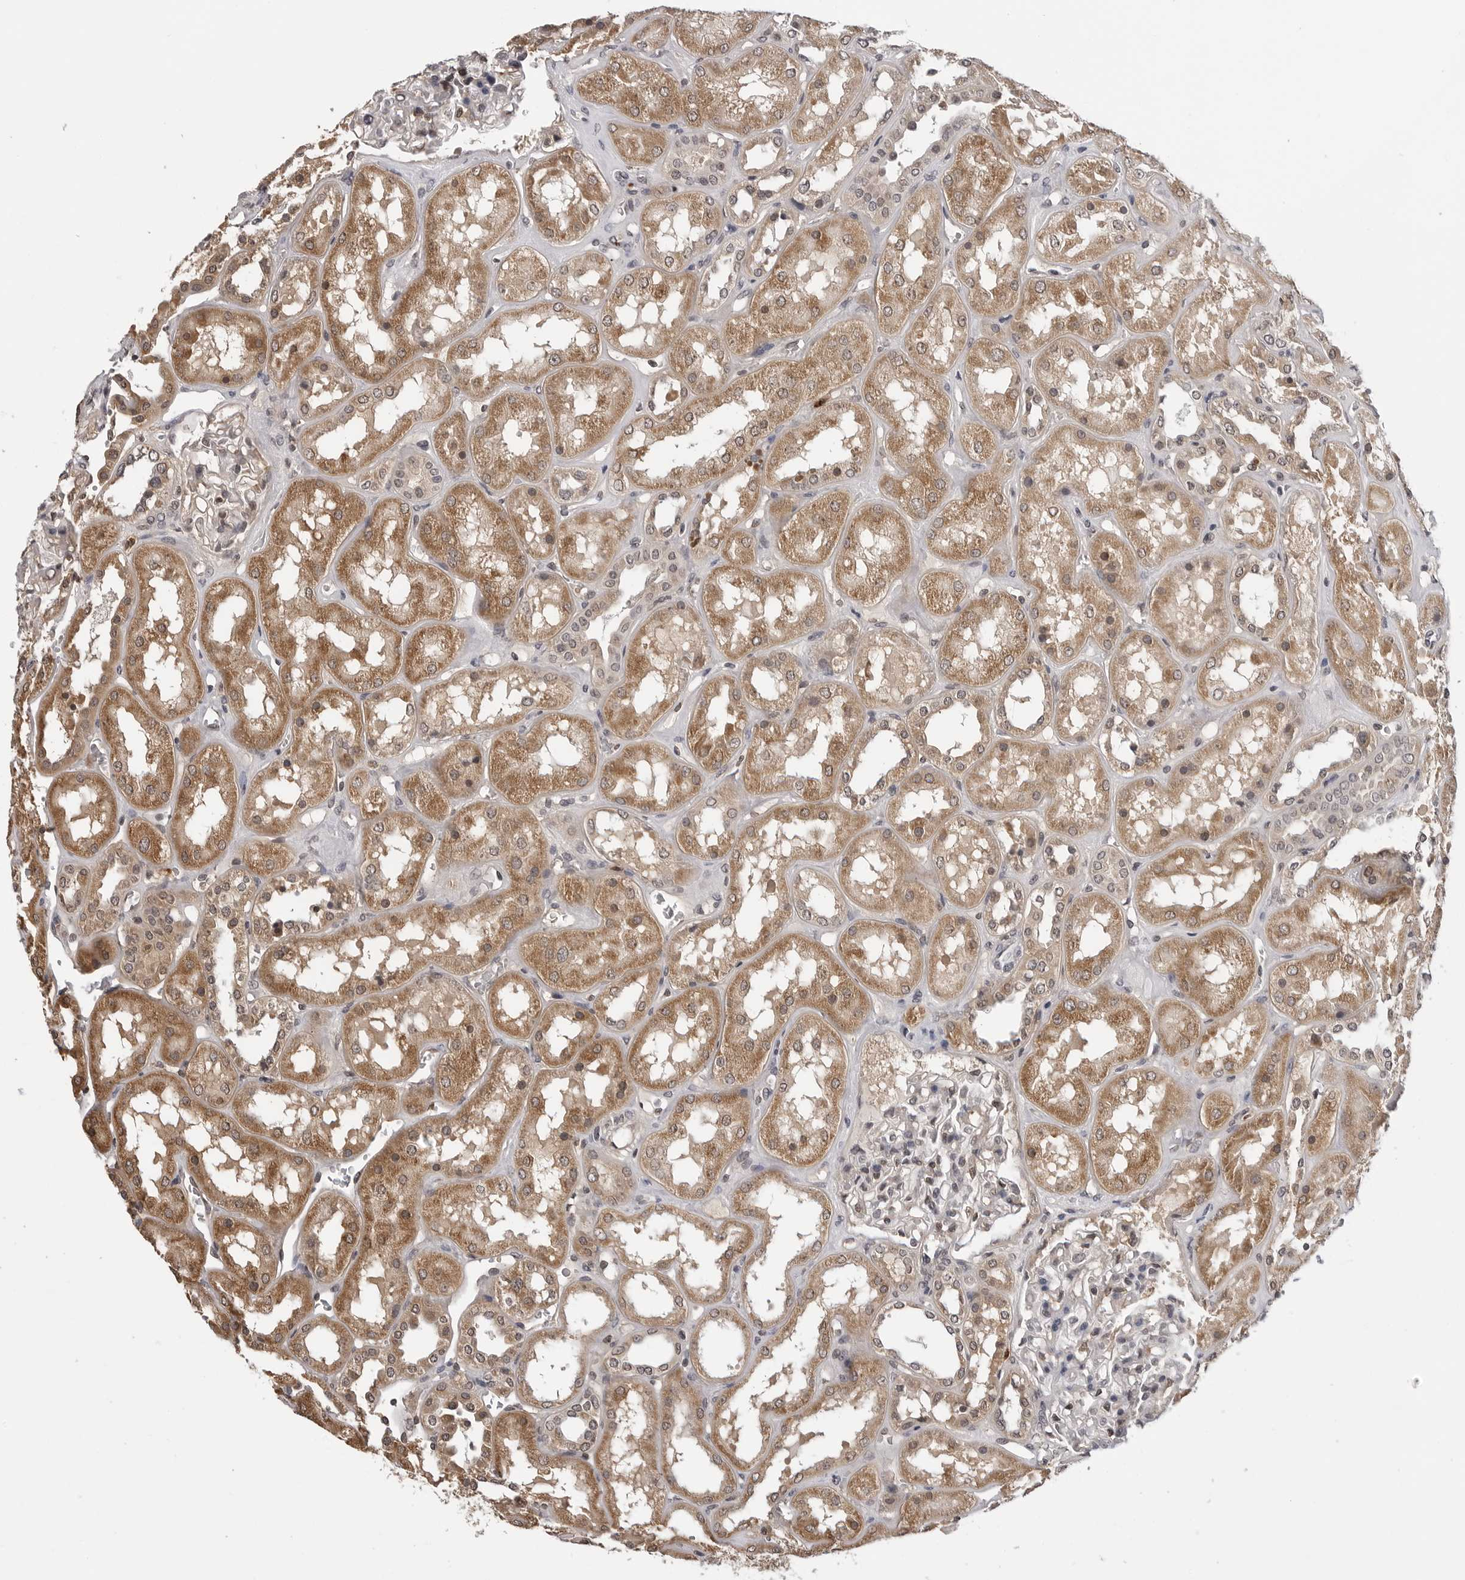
{"staining": {"intensity": "weak", "quantity": "<25%", "location": "cytoplasmic/membranous"}, "tissue": "kidney", "cell_type": "Cells in glomeruli", "image_type": "normal", "snomed": [{"axis": "morphology", "description": "Normal tissue, NOS"}, {"axis": "topography", "description": "Kidney"}], "caption": "Unremarkable kidney was stained to show a protein in brown. There is no significant expression in cells in glomeruli. (Brightfield microscopy of DAB (3,3'-diaminobenzidine) immunohistochemistry (IHC) at high magnification).", "gene": "TRMT13", "patient": {"sex": "male", "age": 70}}